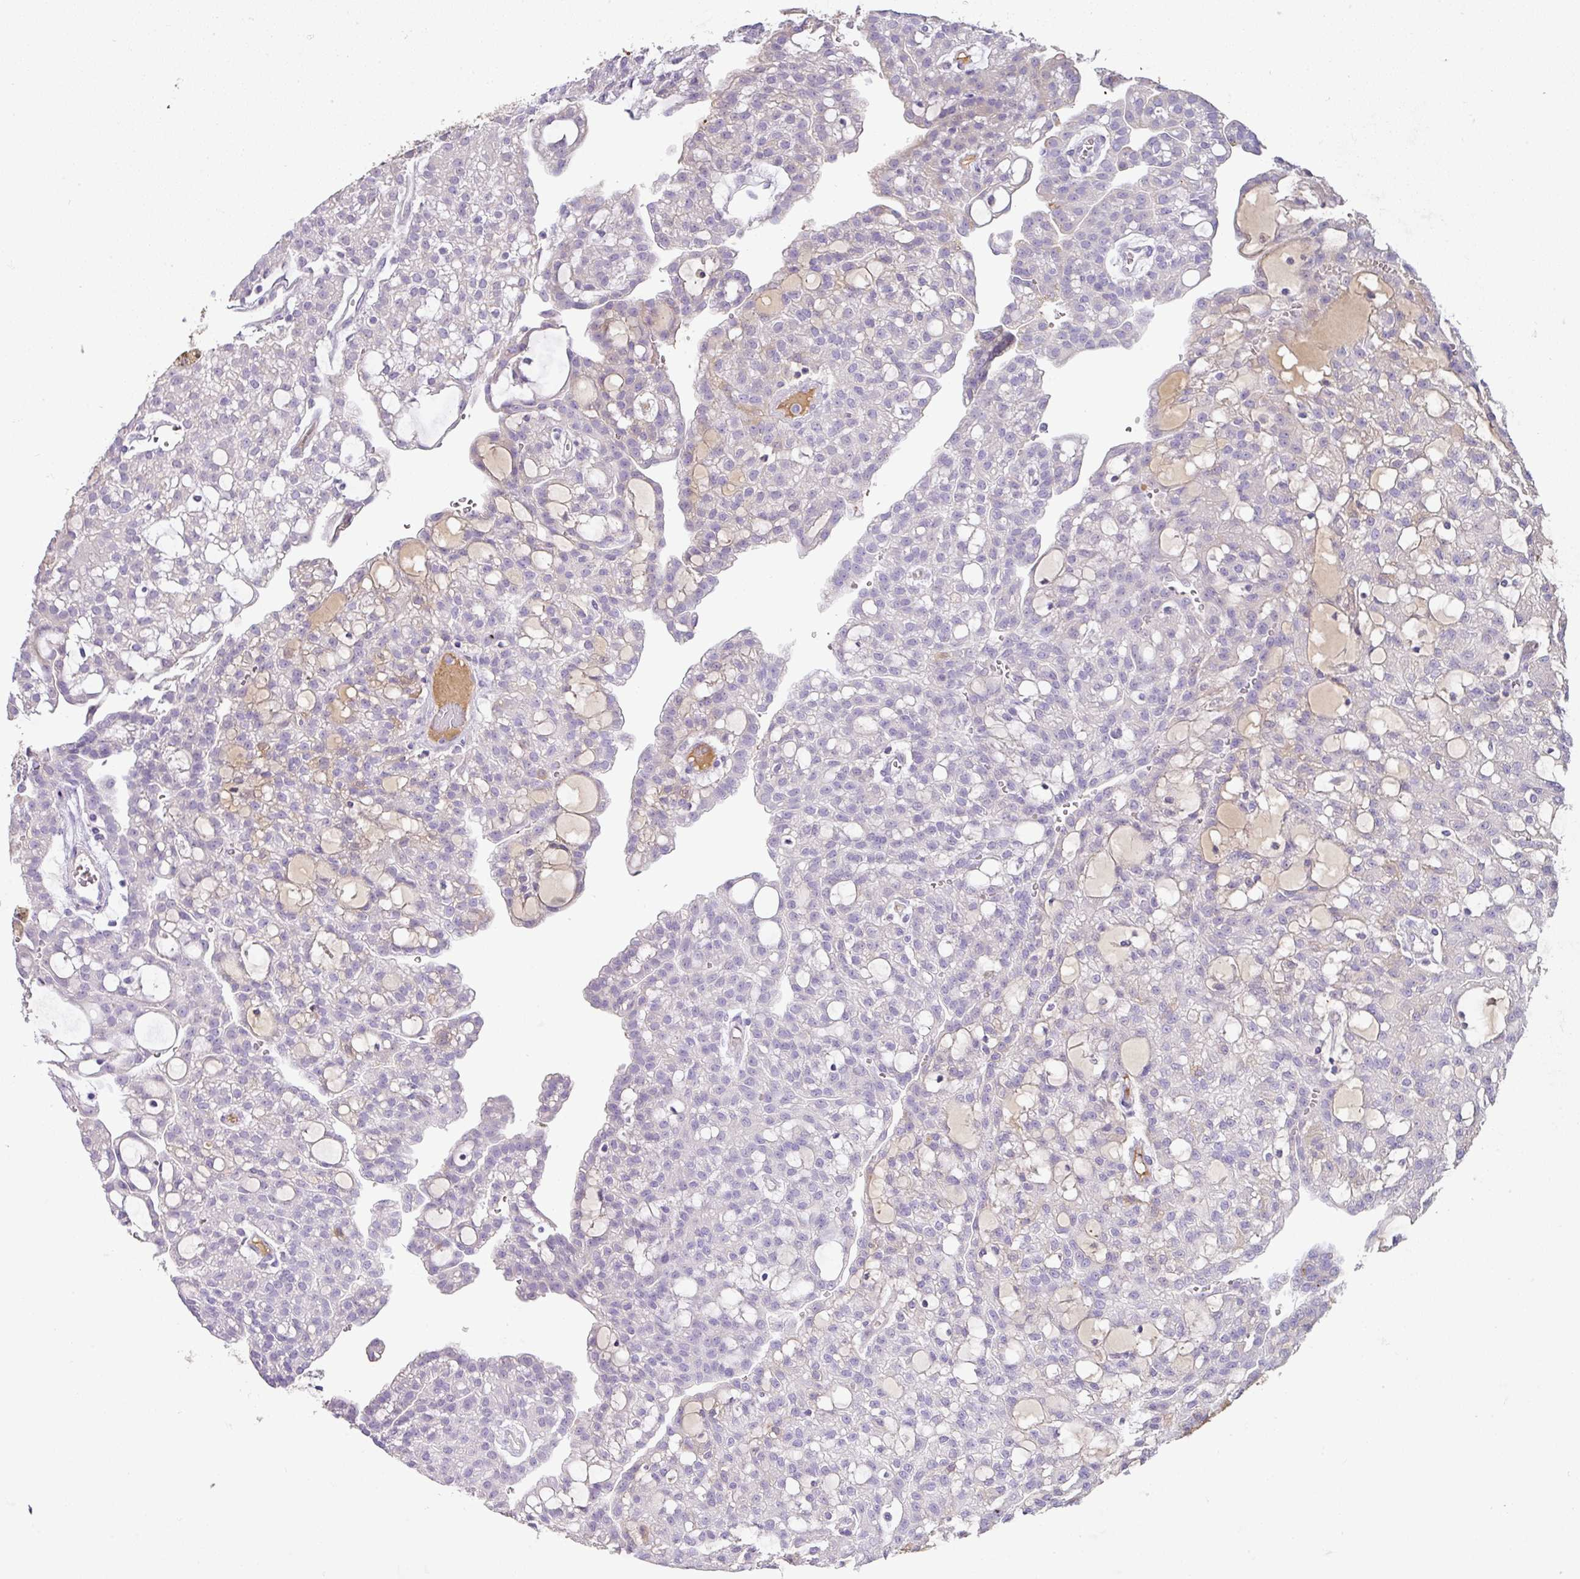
{"staining": {"intensity": "negative", "quantity": "none", "location": "none"}, "tissue": "renal cancer", "cell_type": "Tumor cells", "image_type": "cancer", "snomed": [{"axis": "morphology", "description": "Adenocarcinoma, NOS"}, {"axis": "topography", "description": "Kidney"}], "caption": "An immunohistochemistry micrograph of renal cancer (adenocarcinoma) is shown. There is no staining in tumor cells of renal cancer (adenocarcinoma).", "gene": "CCZ1", "patient": {"sex": "male", "age": 63}}